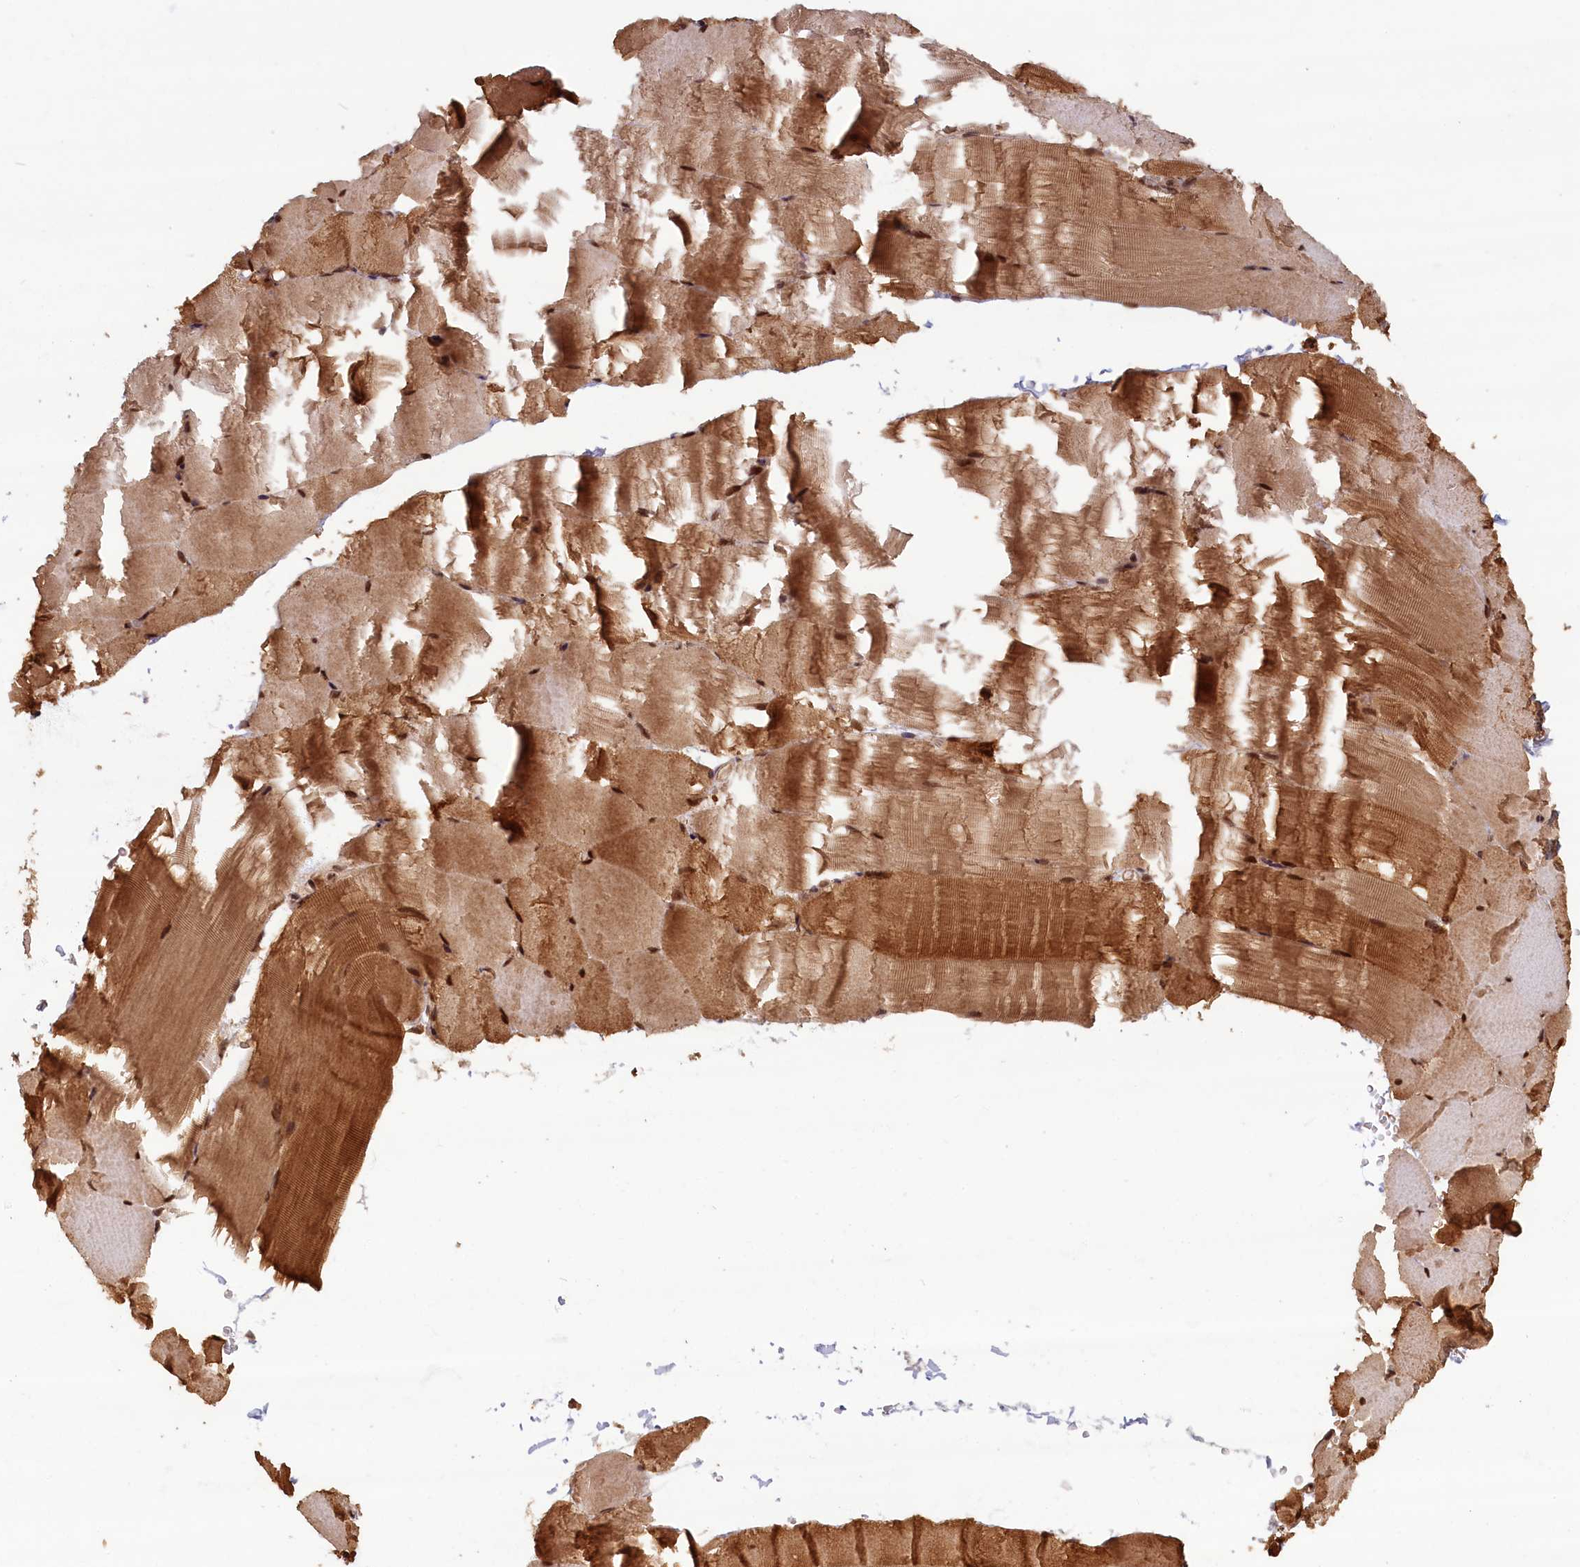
{"staining": {"intensity": "moderate", "quantity": ">75%", "location": "cytoplasmic/membranous,nuclear"}, "tissue": "skeletal muscle", "cell_type": "Myocytes", "image_type": "normal", "snomed": [{"axis": "morphology", "description": "Normal tissue, NOS"}, {"axis": "topography", "description": "Skeletal muscle"}, {"axis": "topography", "description": "Parathyroid gland"}], "caption": "IHC staining of unremarkable skeletal muscle, which reveals medium levels of moderate cytoplasmic/membranous,nuclear expression in about >75% of myocytes indicating moderate cytoplasmic/membranous,nuclear protein positivity. The staining was performed using DAB (brown) for protein detection and nuclei were counterstained in hematoxylin (blue).", "gene": "HIF3A", "patient": {"sex": "female", "age": 37}}